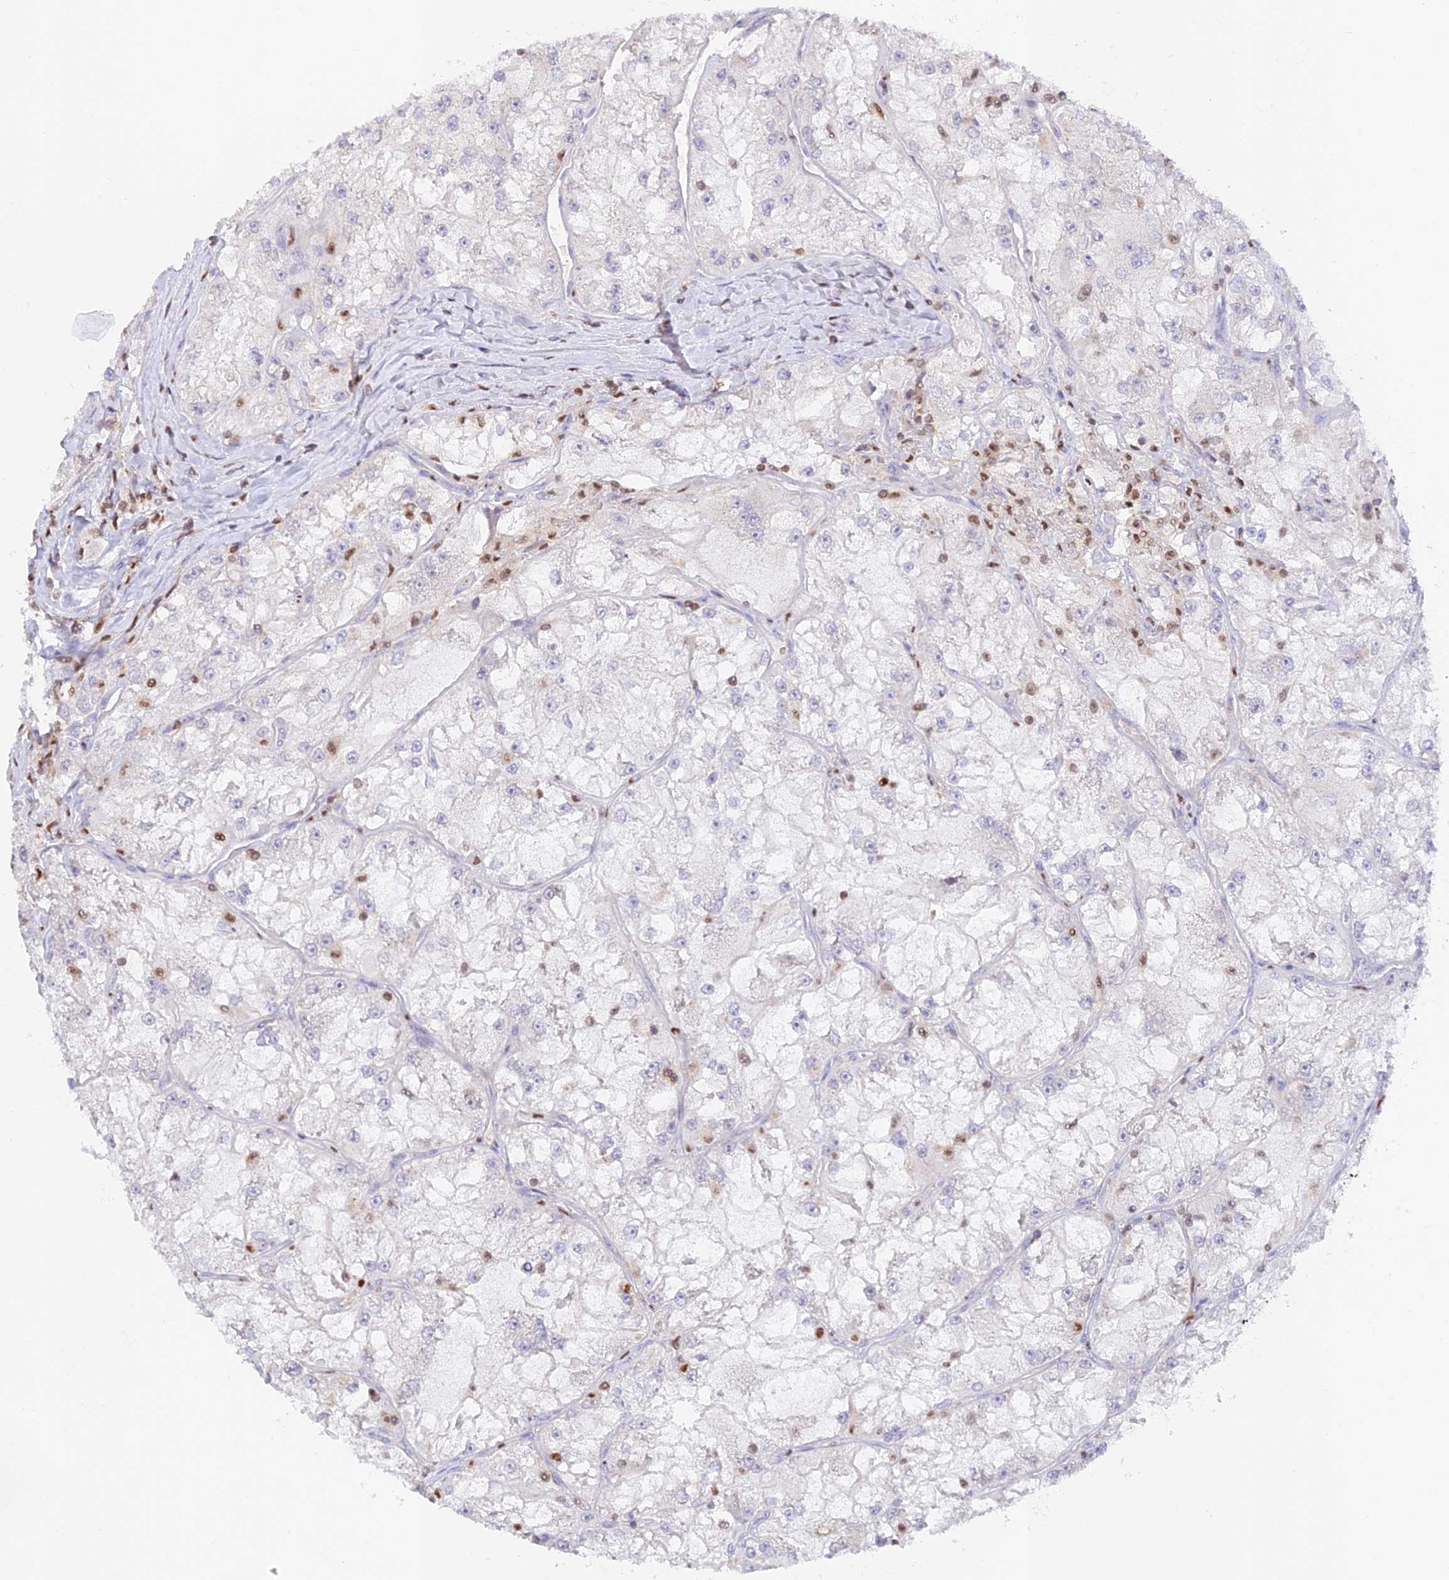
{"staining": {"intensity": "negative", "quantity": "none", "location": "none"}, "tissue": "renal cancer", "cell_type": "Tumor cells", "image_type": "cancer", "snomed": [{"axis": "morphology", "description": "Adenocarcinoma, NOS"}, {"axis": "topography", "description": "Kidney"}], "caption": "High magnification brightfield microscopy of adenocarcinoma (renal) stained with DAB (3,3'-diaminobenzidine) (brown) and counterstained with hematoxylin (blue): tumor cells show no significant staining.", "gene": "DENND1C", "patient": {"sex": "female", "age": 72}}